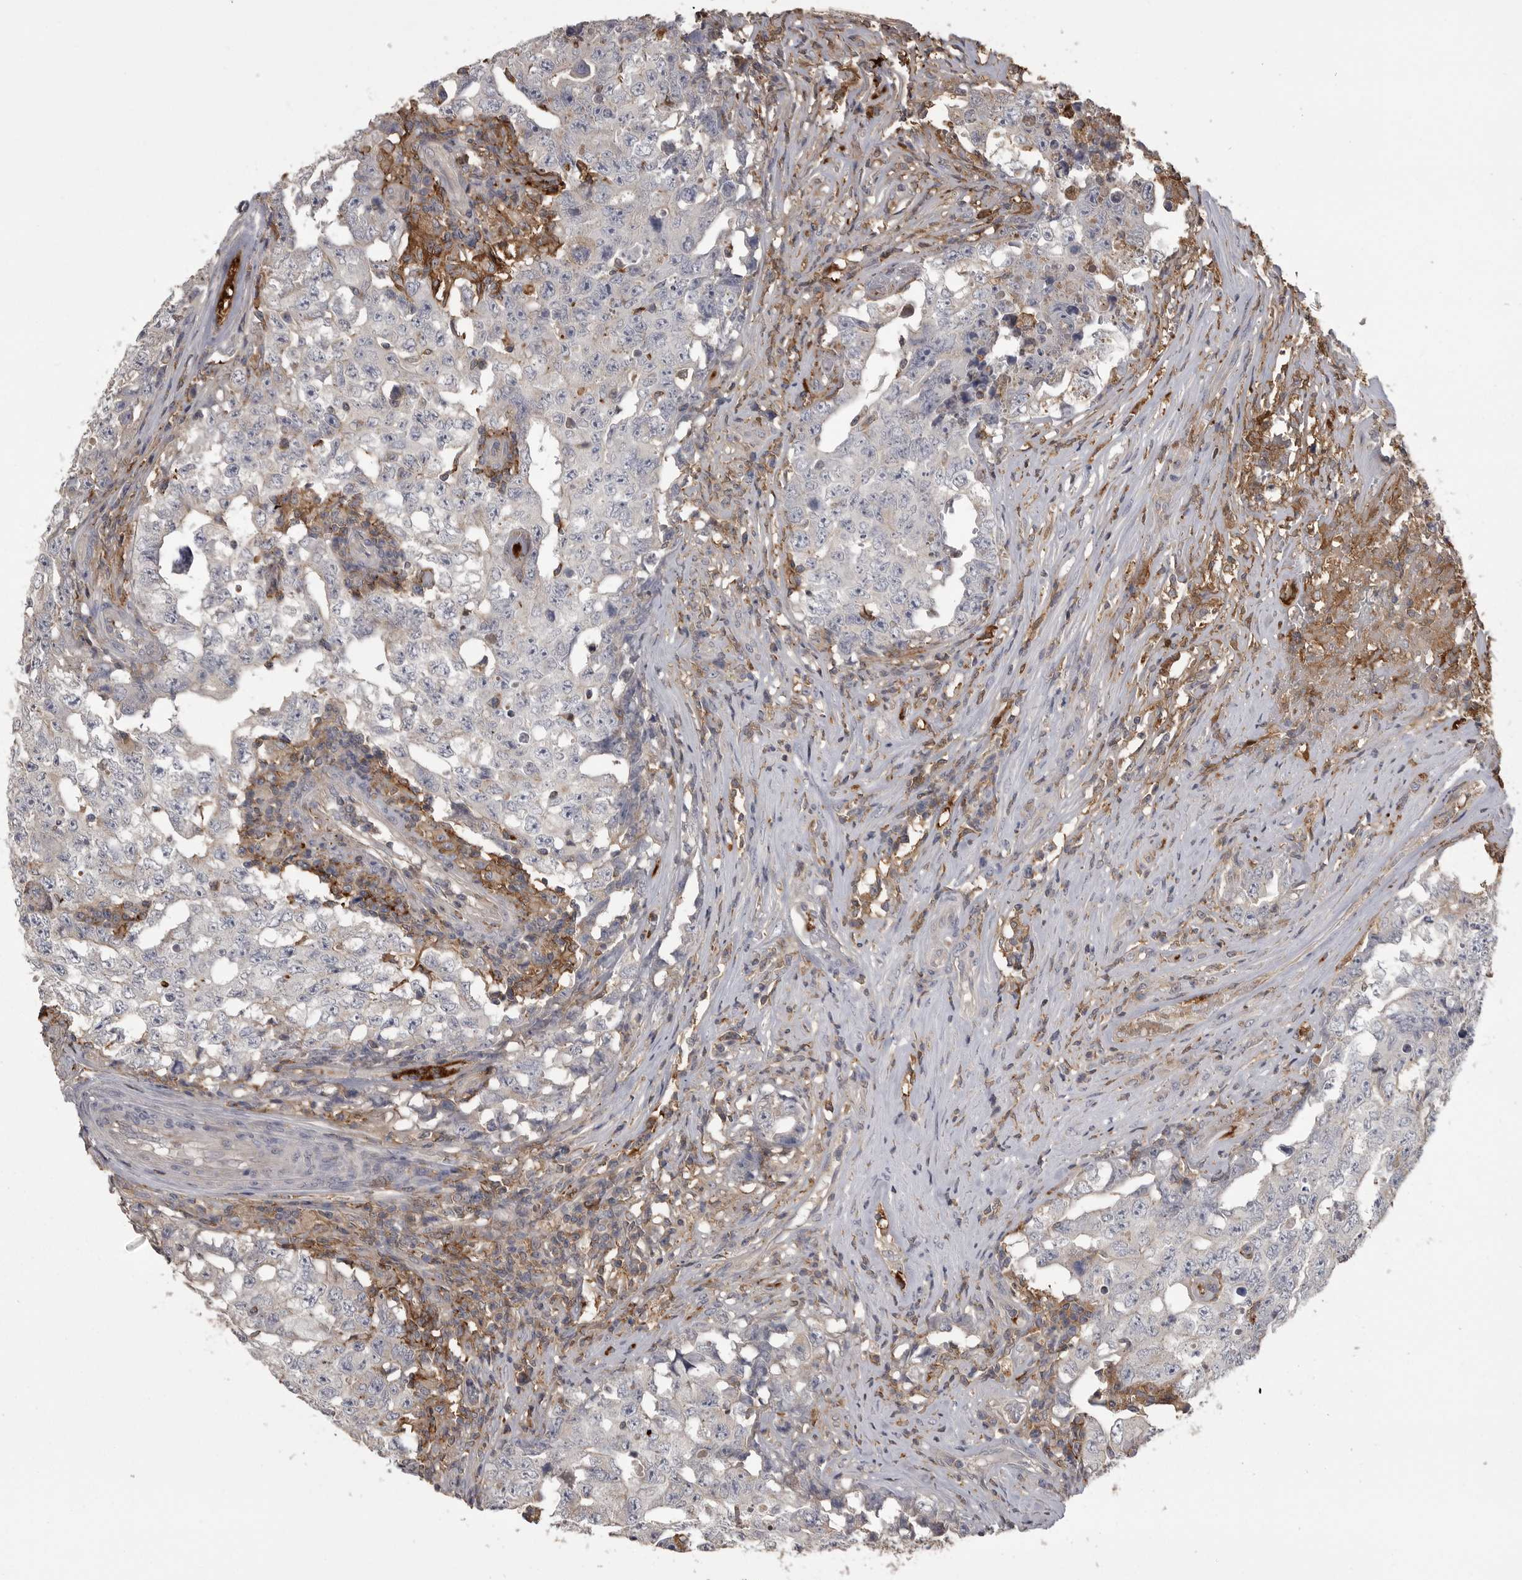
{"staining": {"intensity": "negative", "quantity": "none", "location": "none"}, "tissue": "testis cancer", "cell_type": "Tumor cells", "image_type": "cancer", "snomed": [{"axis": "morphology", "description": "Carcinoma, Embryonal, NOS"}, {"axis": "topography", "description": "Testis"}], "caption": "The histopathology image exhibits no staining of tumor cells in testis cancer (embryonal carcinoma).", "gene": "CMTM6", "patient": {"sex": "male", "age": 26}}